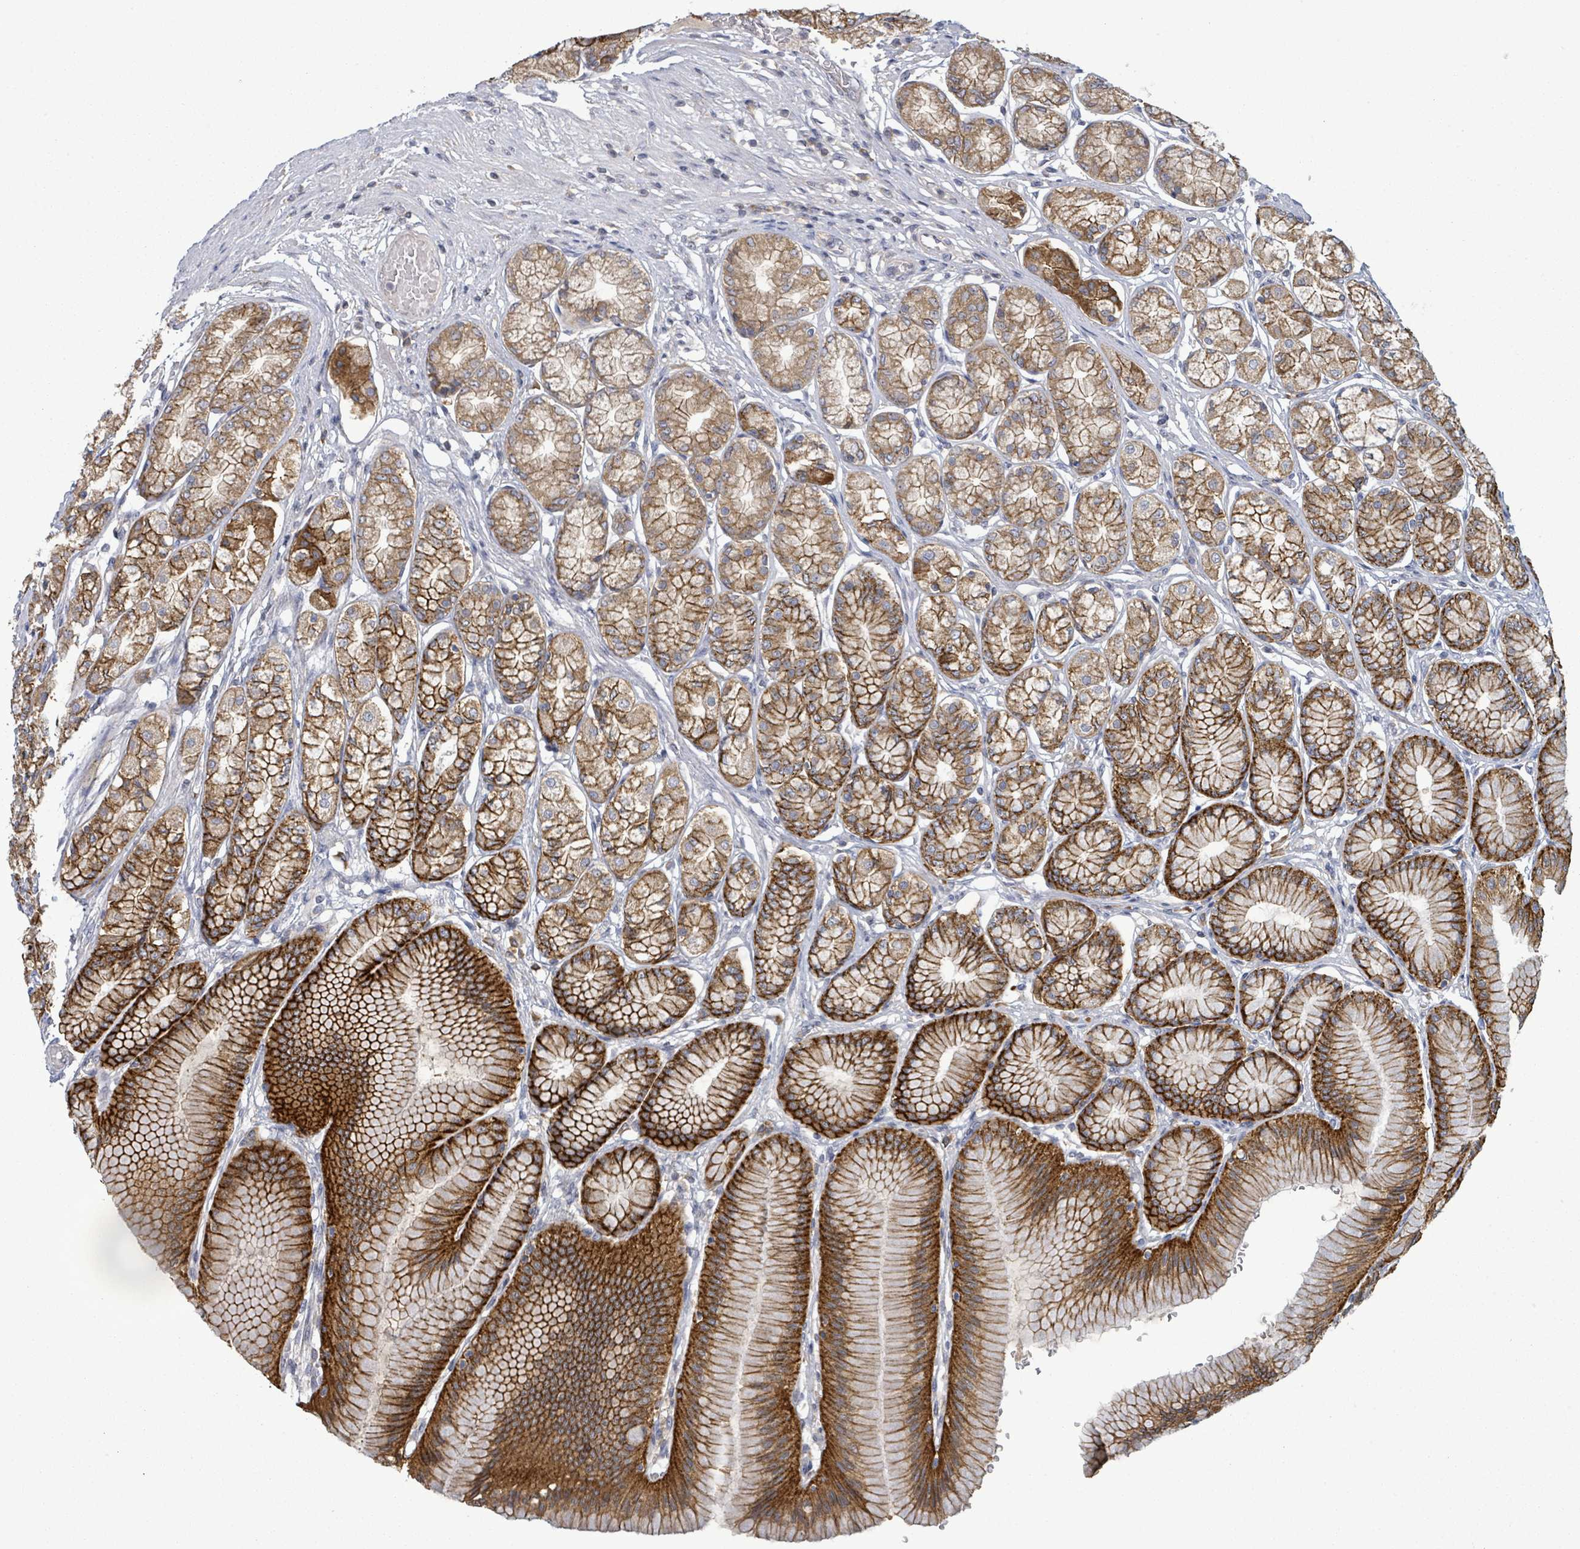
{"staining": {"intensity": "strong", "quantity": ">75%", "location": "cytoplasmic/membranous"}, "tissue": "stomach", "cell_type": "Glandular cells", "image_type": "normal", "snomed": [{"axis": "morphology", "description": "Normal tissue, NOS"}, {"axis": "morphology", "description": "Adenocarcinoma, NOS"}, {"axis": "morphology", "description": "Adenocarcinoma, High grade"}, {"axis": "topography", "description": "Stomach, upper"}, {"axis": "topography", "description": "Stomach"}], "caption": "The micrograph exhibits immunohistochemical staining of unremarkable stomach. There is strong cytoplasmic/membranous positivity is seen in approximately >75% of glandular cells.", "gene": "ATP13A1", "patient": {"sex": "female", "age": 65}}